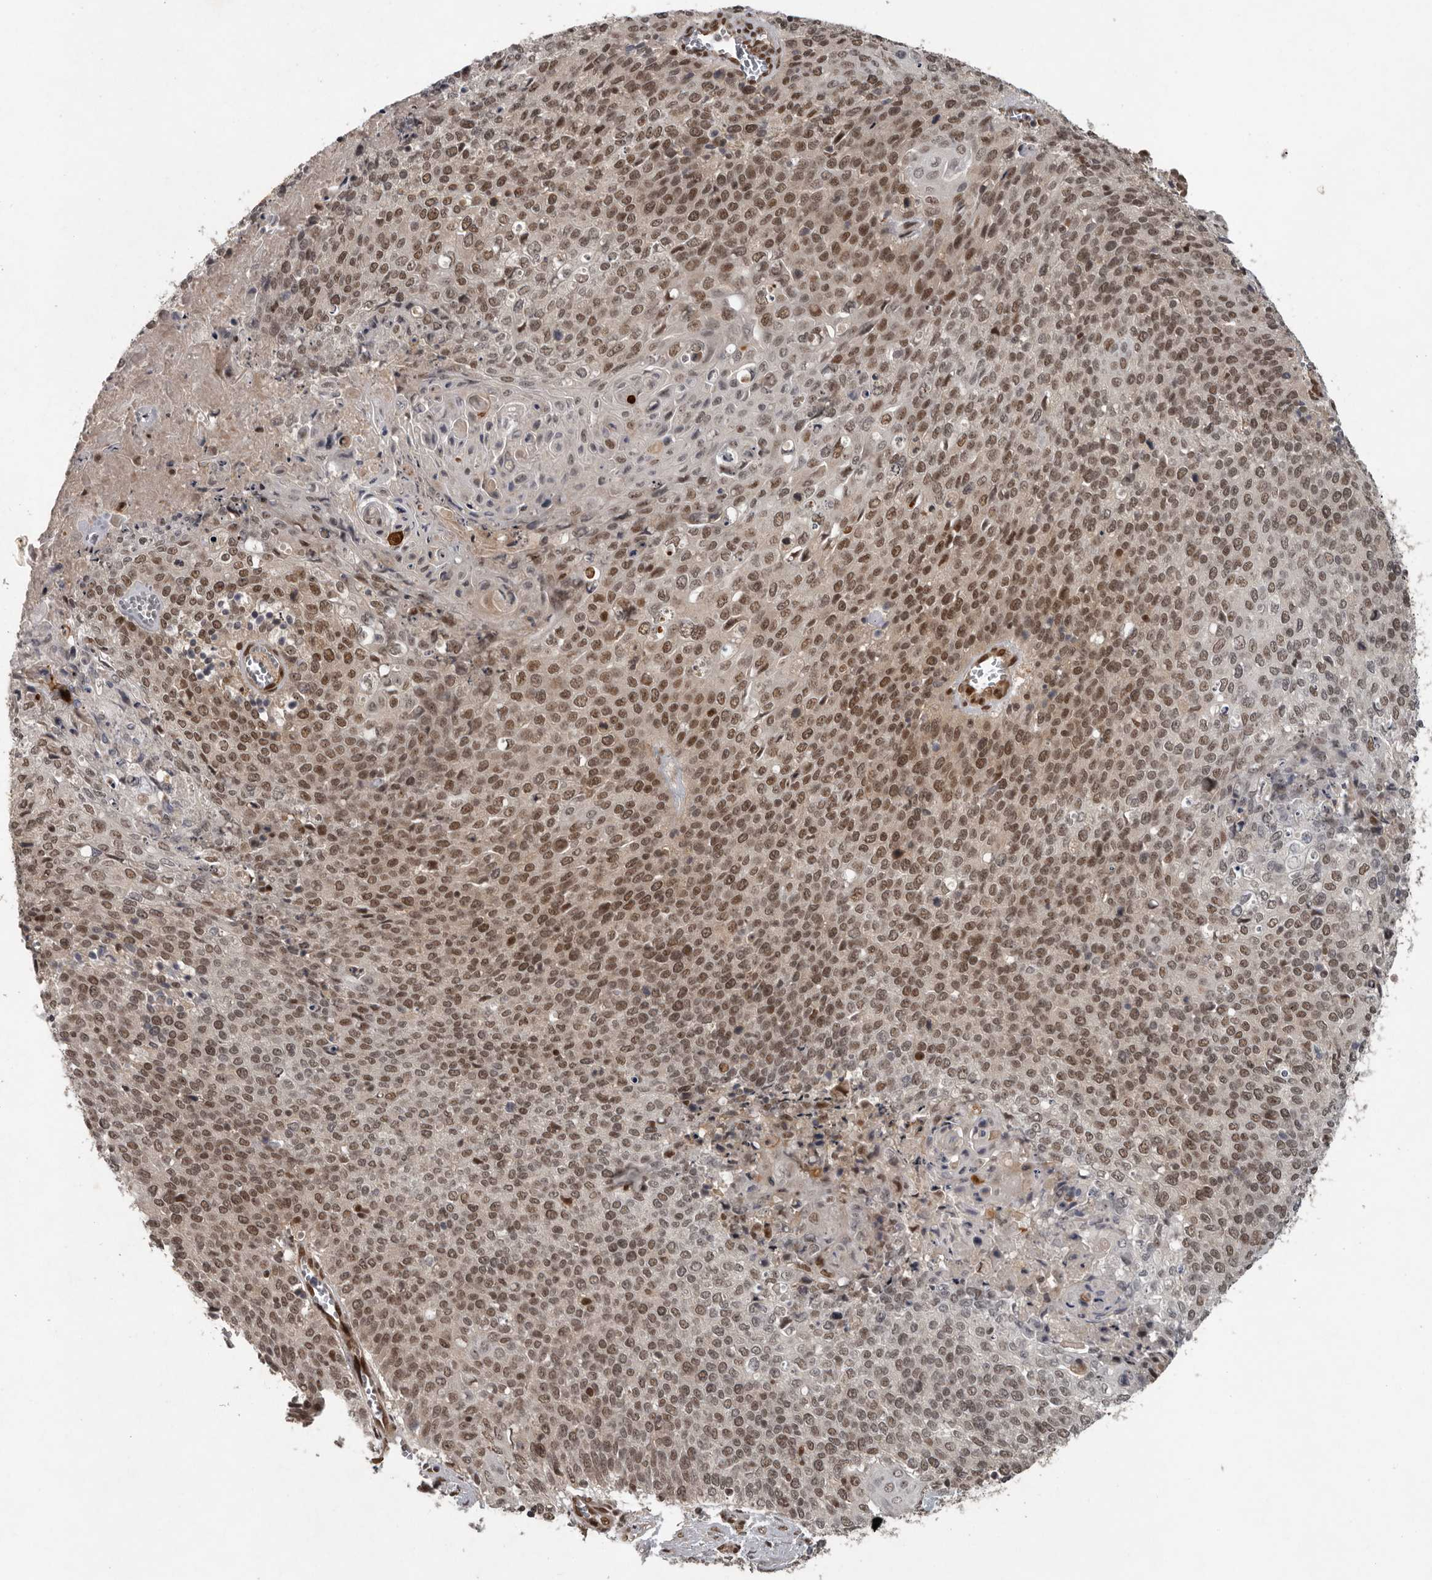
{"staining": {"intensity": "moderate", "quantity": ">75%", "location": "nuclear"}, "tissue": "cervical cancer", "cell_type": "Tumor cells", "image_type": "cancer", "snomed": [{"axis": "morphology", "description": "Squamous cell carcinoma, NOS"}, {"axis": "topography", "description": "Cervix"}], "caption": "A high-resolution image shows IHC staining of cervical cancer (squamous cell carcinoma), which exhibits moderate nuclear staining in approximately >75% of tumor cells. (DAB (3,3'-diaminobenzidine) IHC, brown staining for protein, blue staining for nuclei).", "gene": "CDC27", "patient": {"sex": "female", "age": 39}}